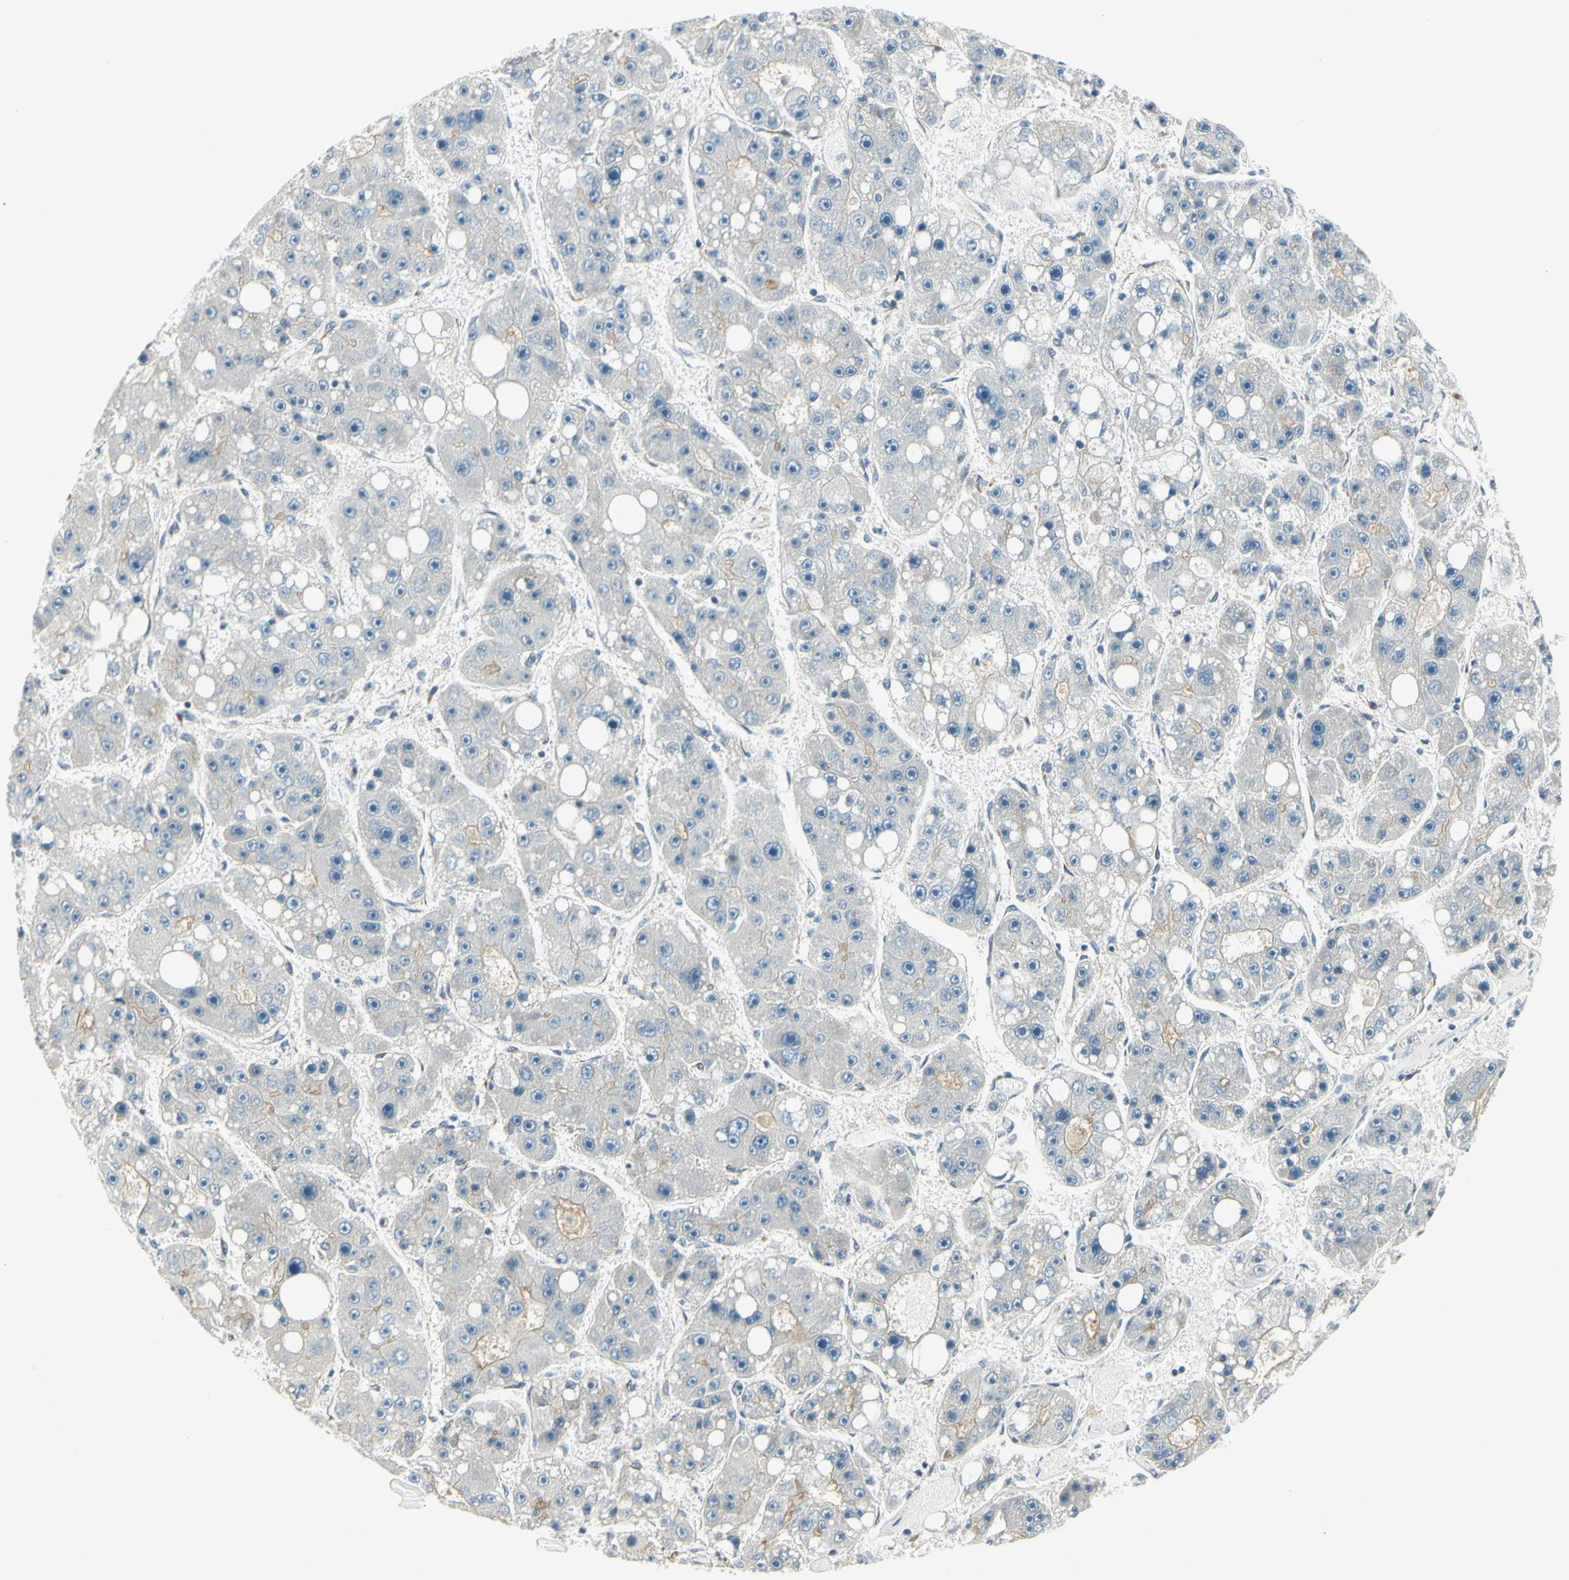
{"staining": {"intensity": "negative", "quantity": "none", "location": "none"}, "tissue": "liver cancer", "cell_type": "Tumor cells", "image_type": "cancer", "snomed": [{"axis": "morphology", "description": "Carcinoma, Hepatocellular, NOS"}, {"axis": "topography", "description": "Liver"}], "caption": "Immunohistochemistry of hepatocellular carcinoma (liver) reveals no positivity in tumor cells.", "gene": "IGDCC4", "patient": {"sex": "female", "age": 61}}